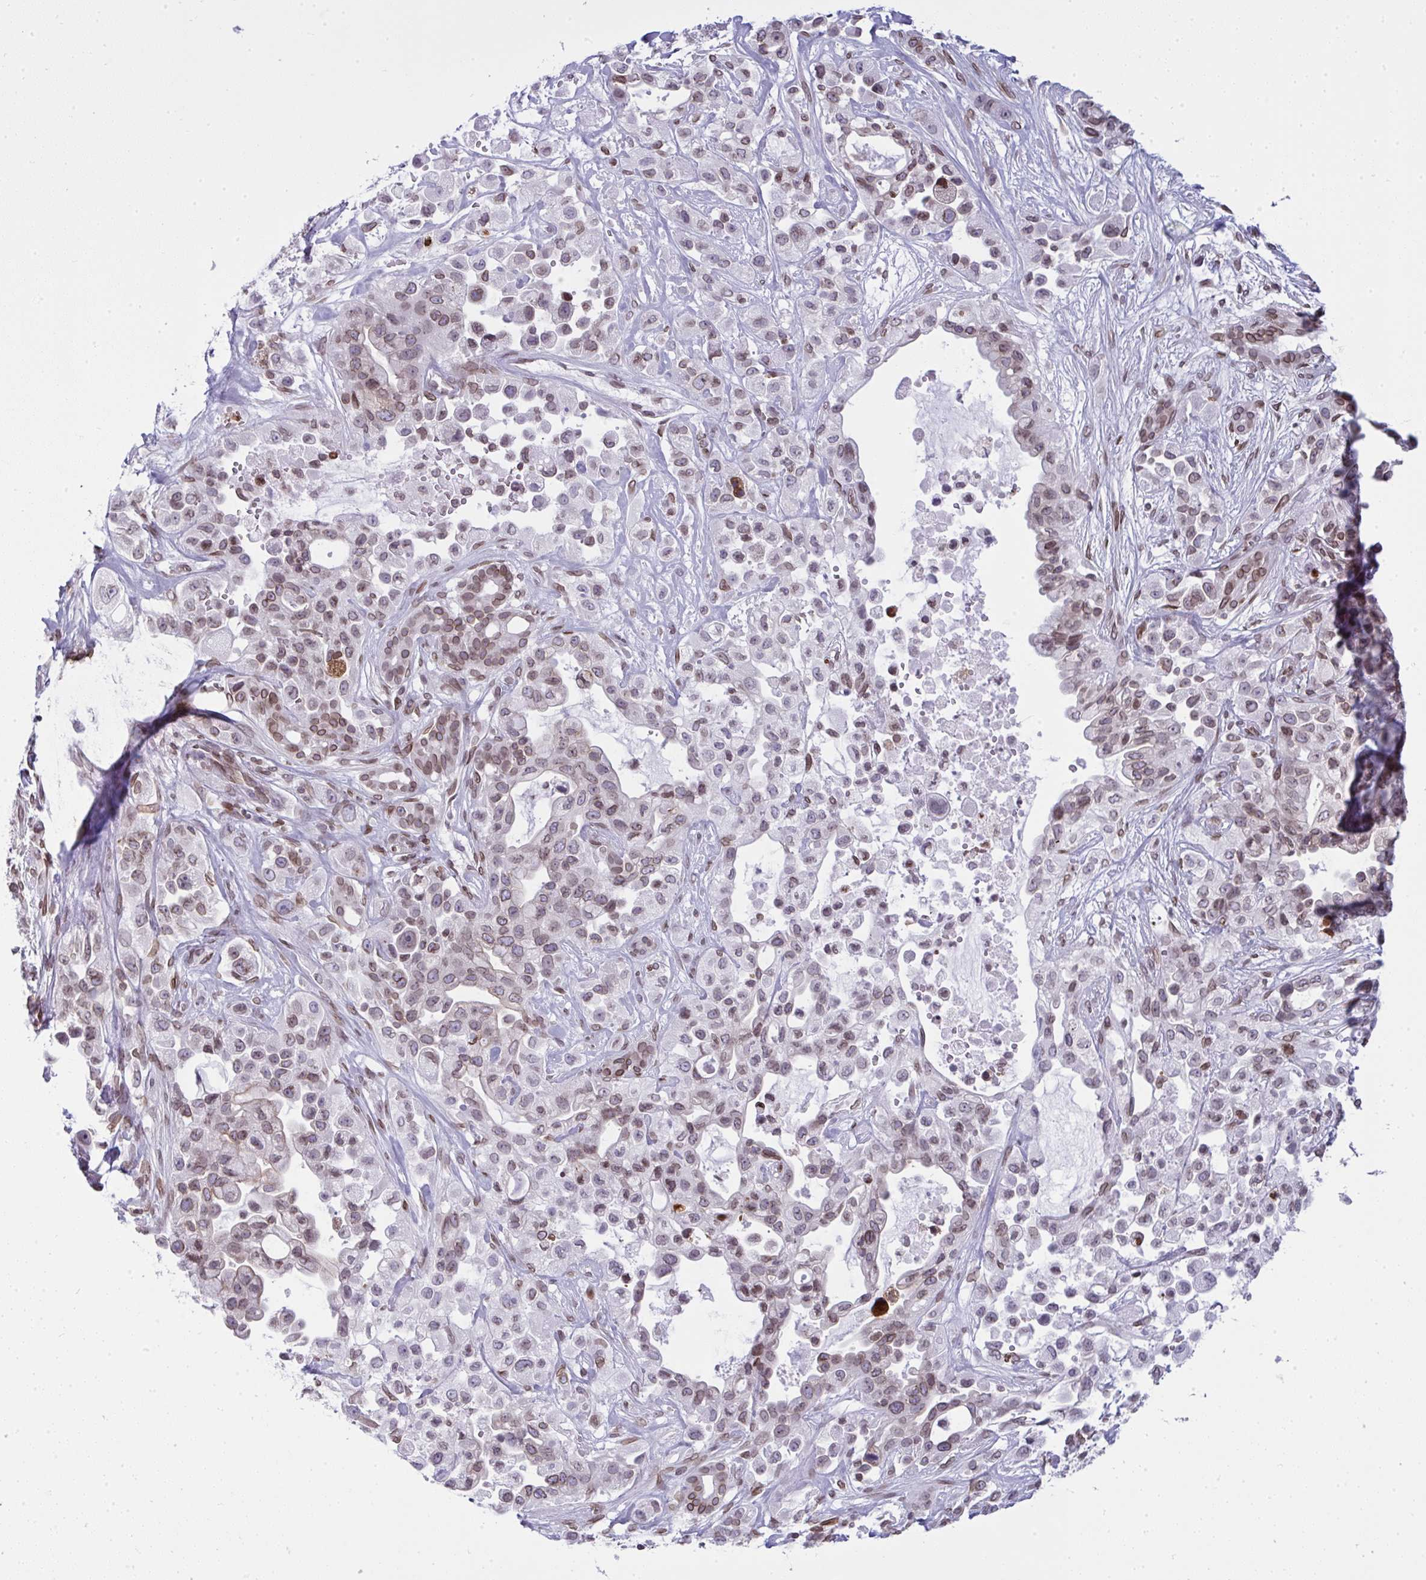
{"staining": {"intensity": "weak", "quantity": "25%-75%", "location": "cytoplasmic/membranous,nuclear"}, "tissue": "pancreatic cancer", "cell_type": "Tumor cells", "image_type": "cancer", "snomed": [{"axis": "morphology", "description": "Adenocarcinoma, NOS"}, {"axis": "topography", "description": "Pancreas"}], "caption": "Immunohistochemical staining of pancreatic adenocarcinoma reveals low levels of weak cytoplasmic/membranous and nuclear protein staining in about 25%-75% of tumor cells.", "gene": "LMNB2", "patient": {"sex": "male", "age": 44}}